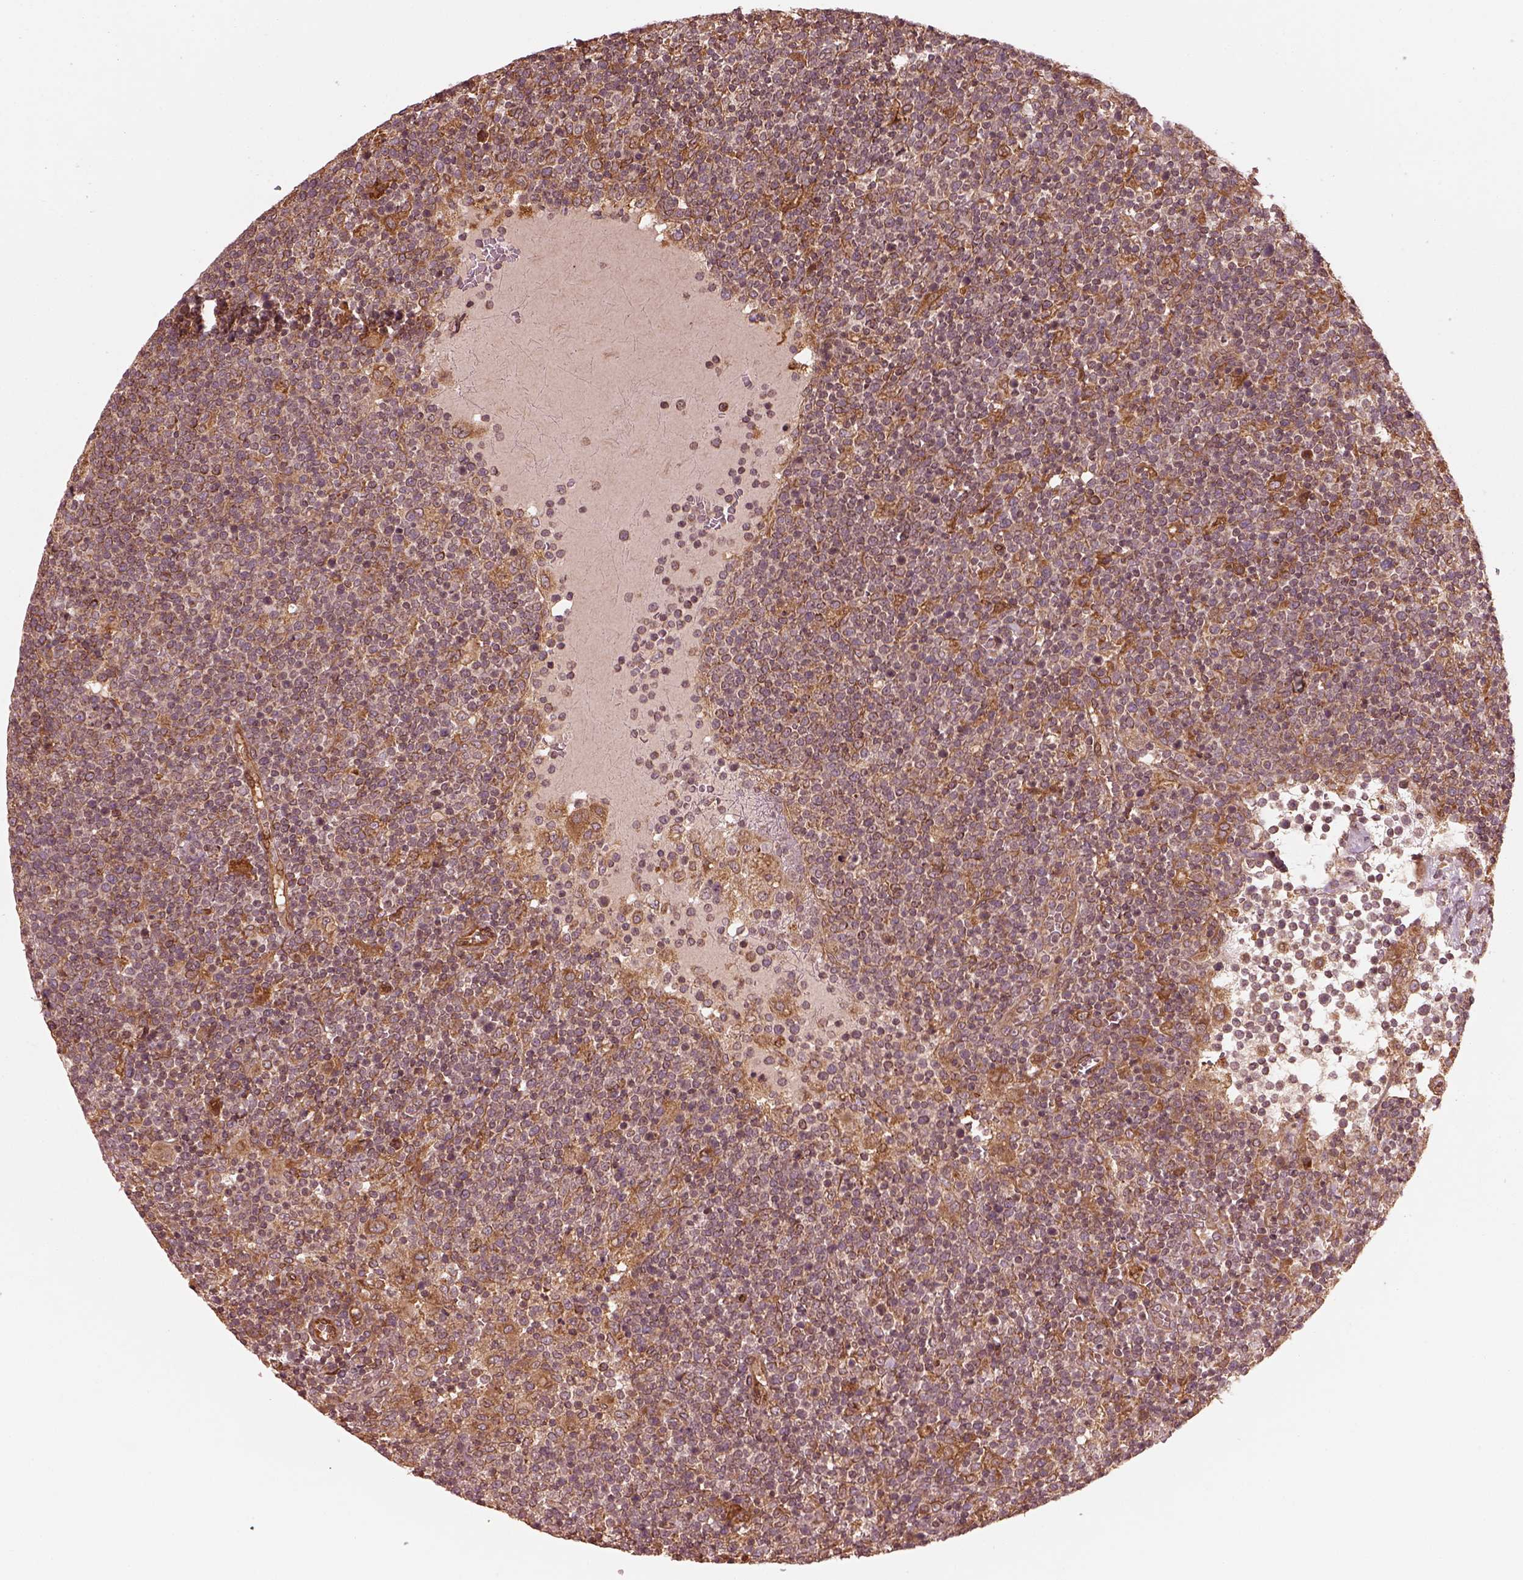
{"staining": {"intensity": "moderate", "quantity": ">75%", "location": "cytoplasmic/membranous"}, "tissue": "lymphoma", "cell_type": "Tumor cells", "image_type": "cancer", "snomed": [{"axis": "morphology", "description": "Malignant lymphoma, non-Hodgkin's type, High grade"}, {"axis": "topography", "description": "Lymph node"}], "caption": "Immunohistochemical staining of human lymphoma exhibits medium levels of moderate cytoplasmic/membranous staining in approximately >75% of tumor cells. (brown staining indicates protein expression, while blue staining denotes nuclei).", "gene": "AGPAT1", "patient": {"sex": "male", "age": 61}}